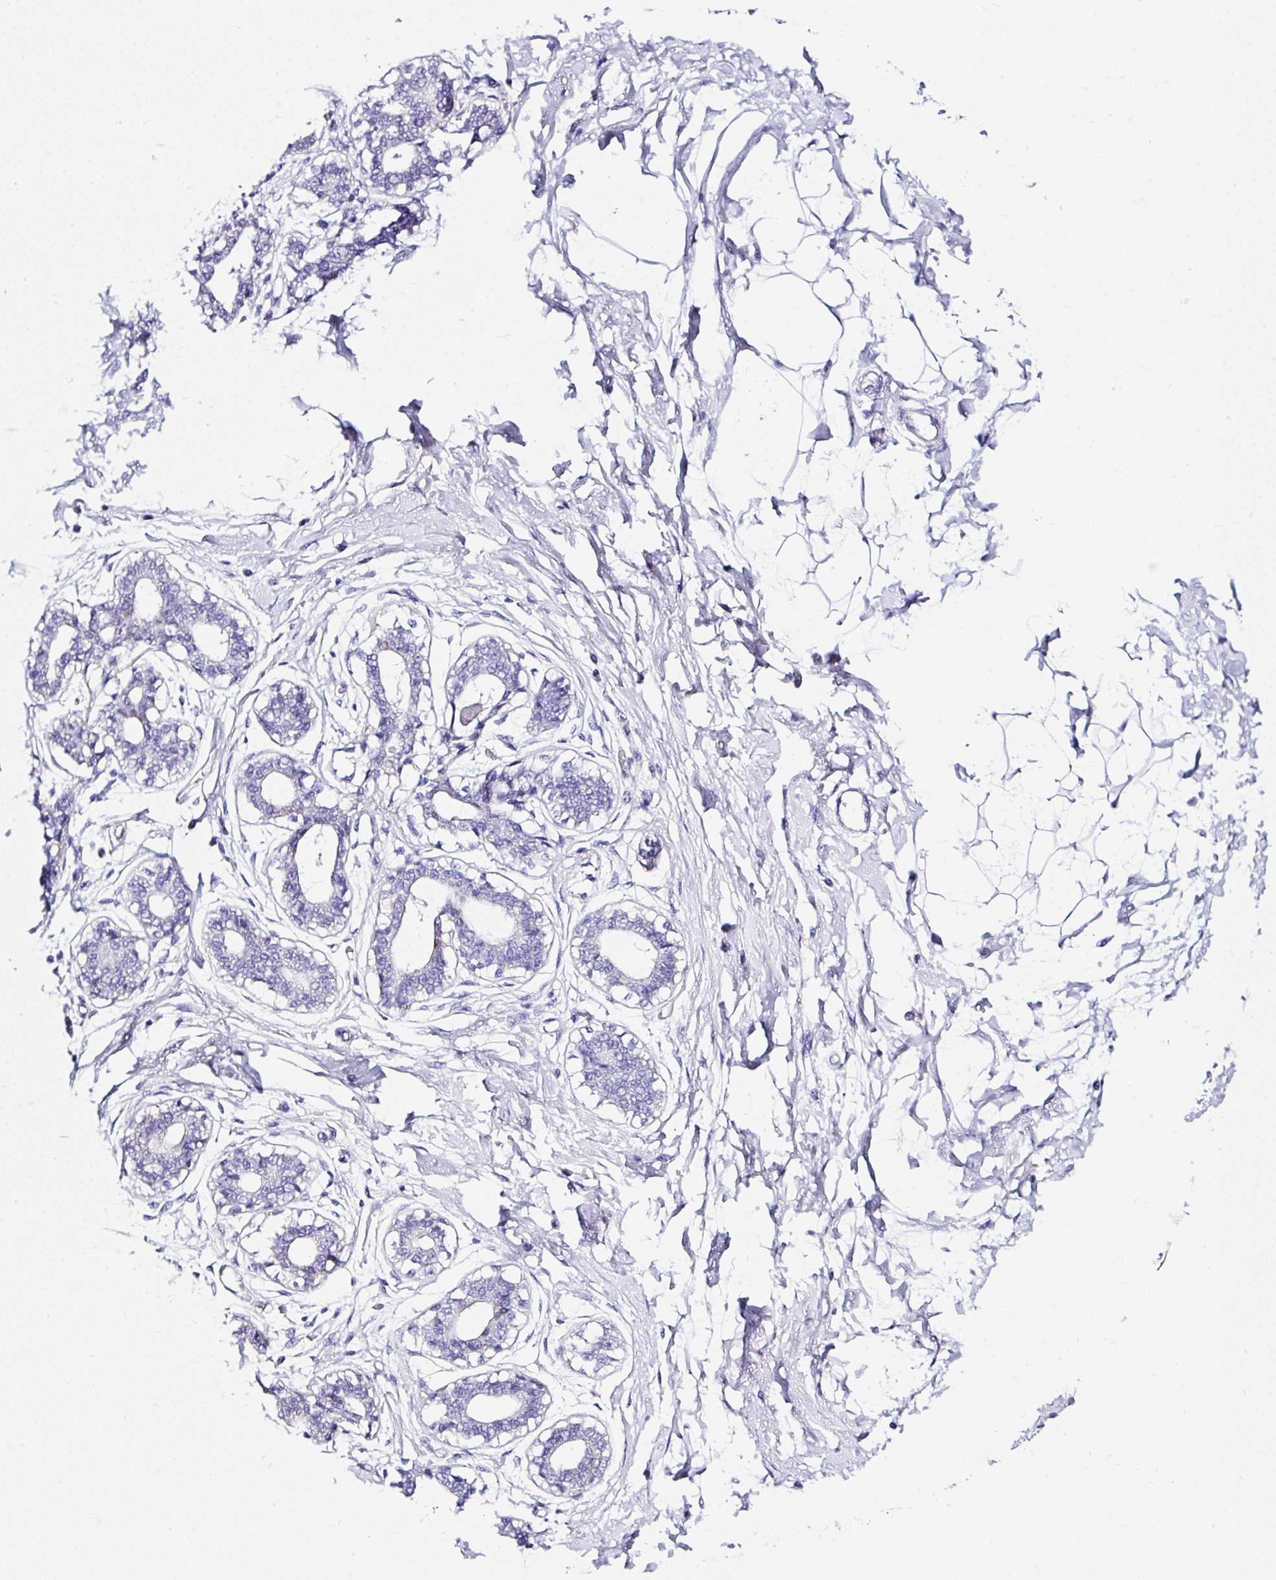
{"staining": {"intensity": "negative", "quantity": "none", "location": "none"}, "tissue": "breast", "cell_type": "Adipocytes", "image_type": "normal", "snomed": [{"axis": "morphology", "description": "Normal tissue, NOS"}, {"axis": "topography", "description": "Breast"}], "caption": "Protein analysis of benign breast shows no significant expression in adipocytes. (DAB IHC with hematoxylin counter stain).", "gene": "TMPRSS11E", "patient": {"sex": "female", "age": 45}}